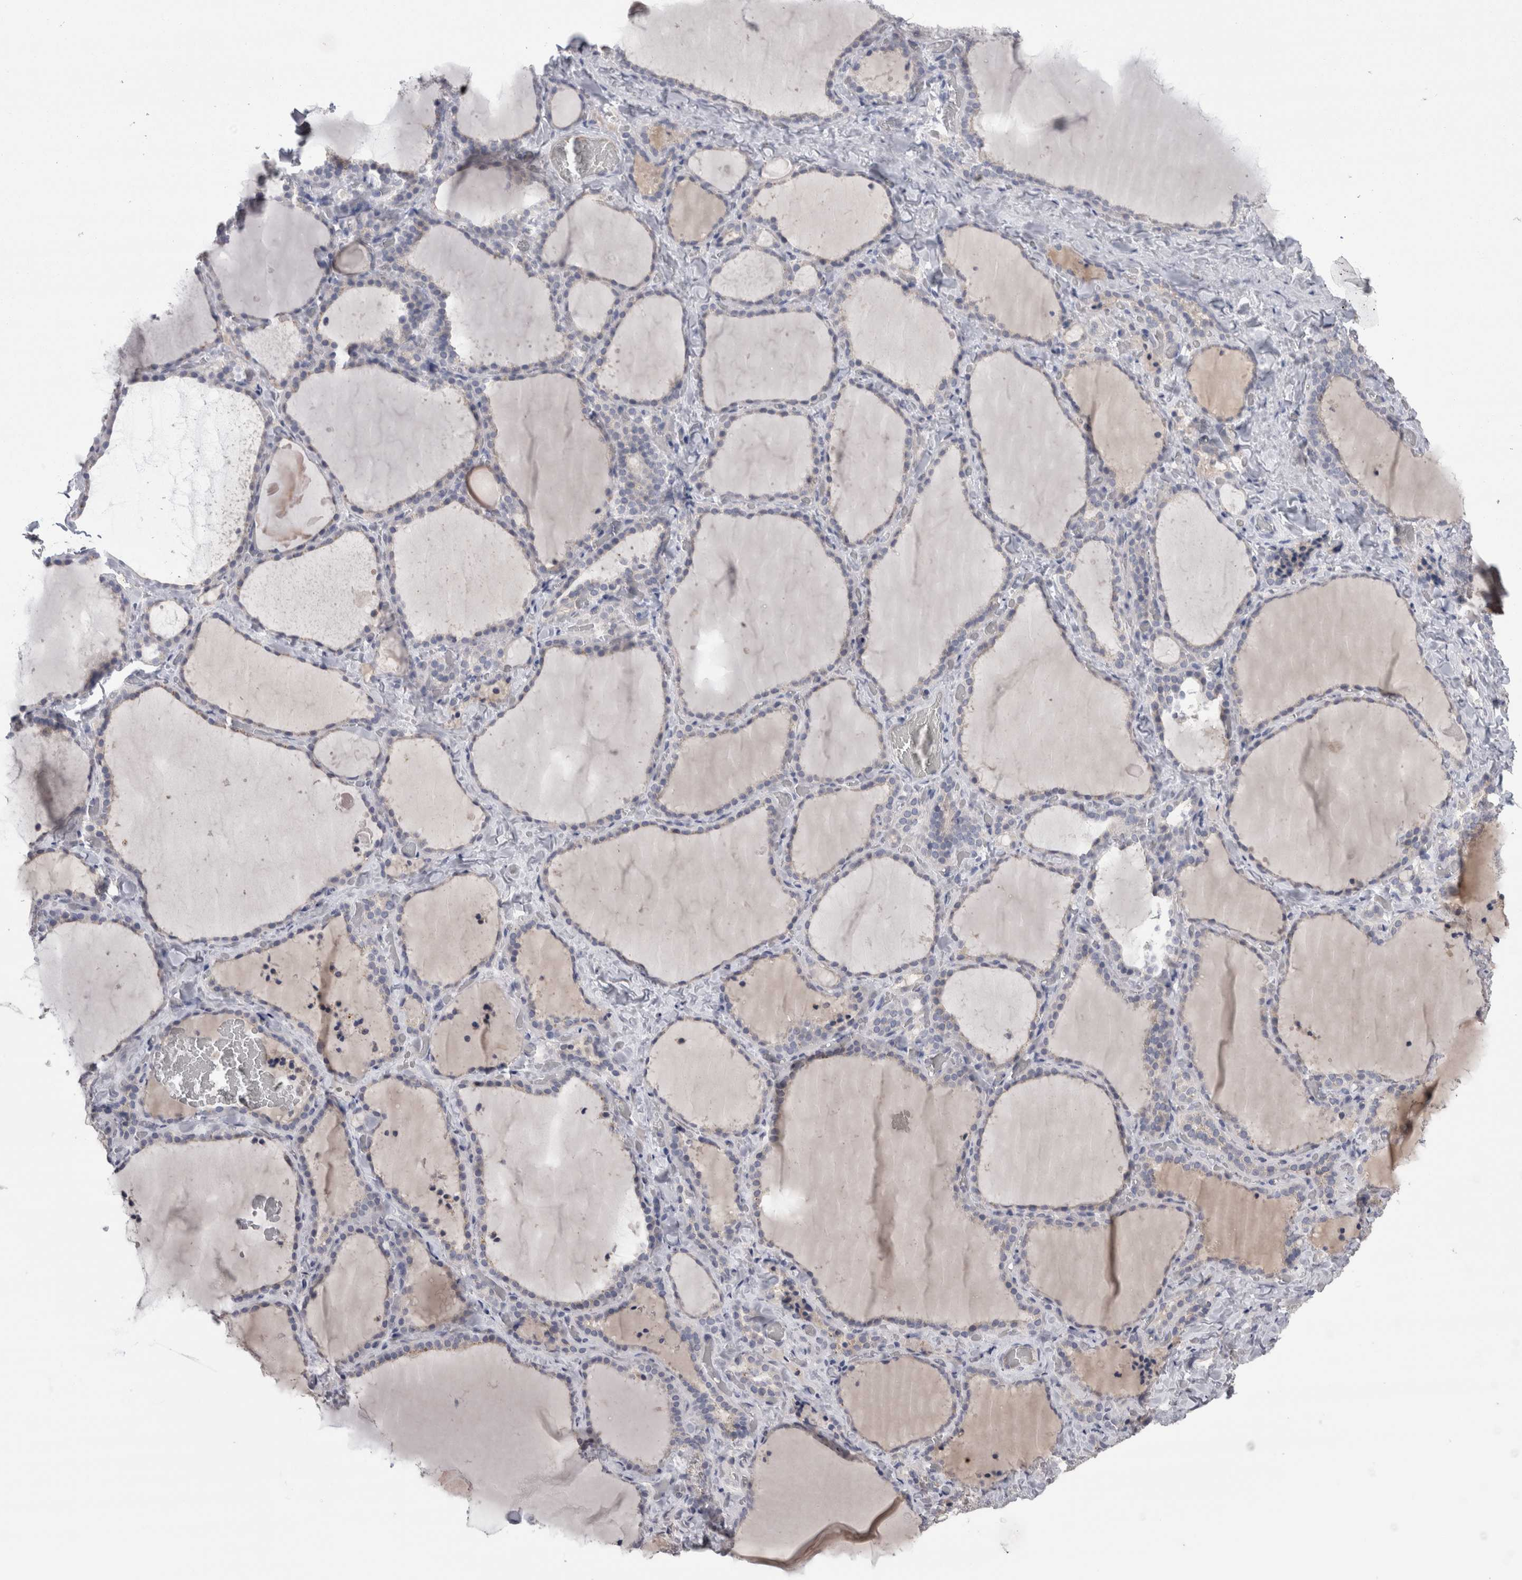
{"staining": {"intensity": "negative", "quantity": "none", "location": "none"}, "tissue": "thyroid gland", "cell_type": "Glandular cells", "image_type": "normal", "snomed": [{"axis": "morphology", "description": "Normal tissue, NOS"}, {"axis": "topography", "description": "Thyroid gland"}], "caption": "Photomicrograph shows no significant protein positivity in glandular cells of unremarkable thyroid gland.", "gene": "REG1A", "patient": {"sex": "female", "age": 22}}